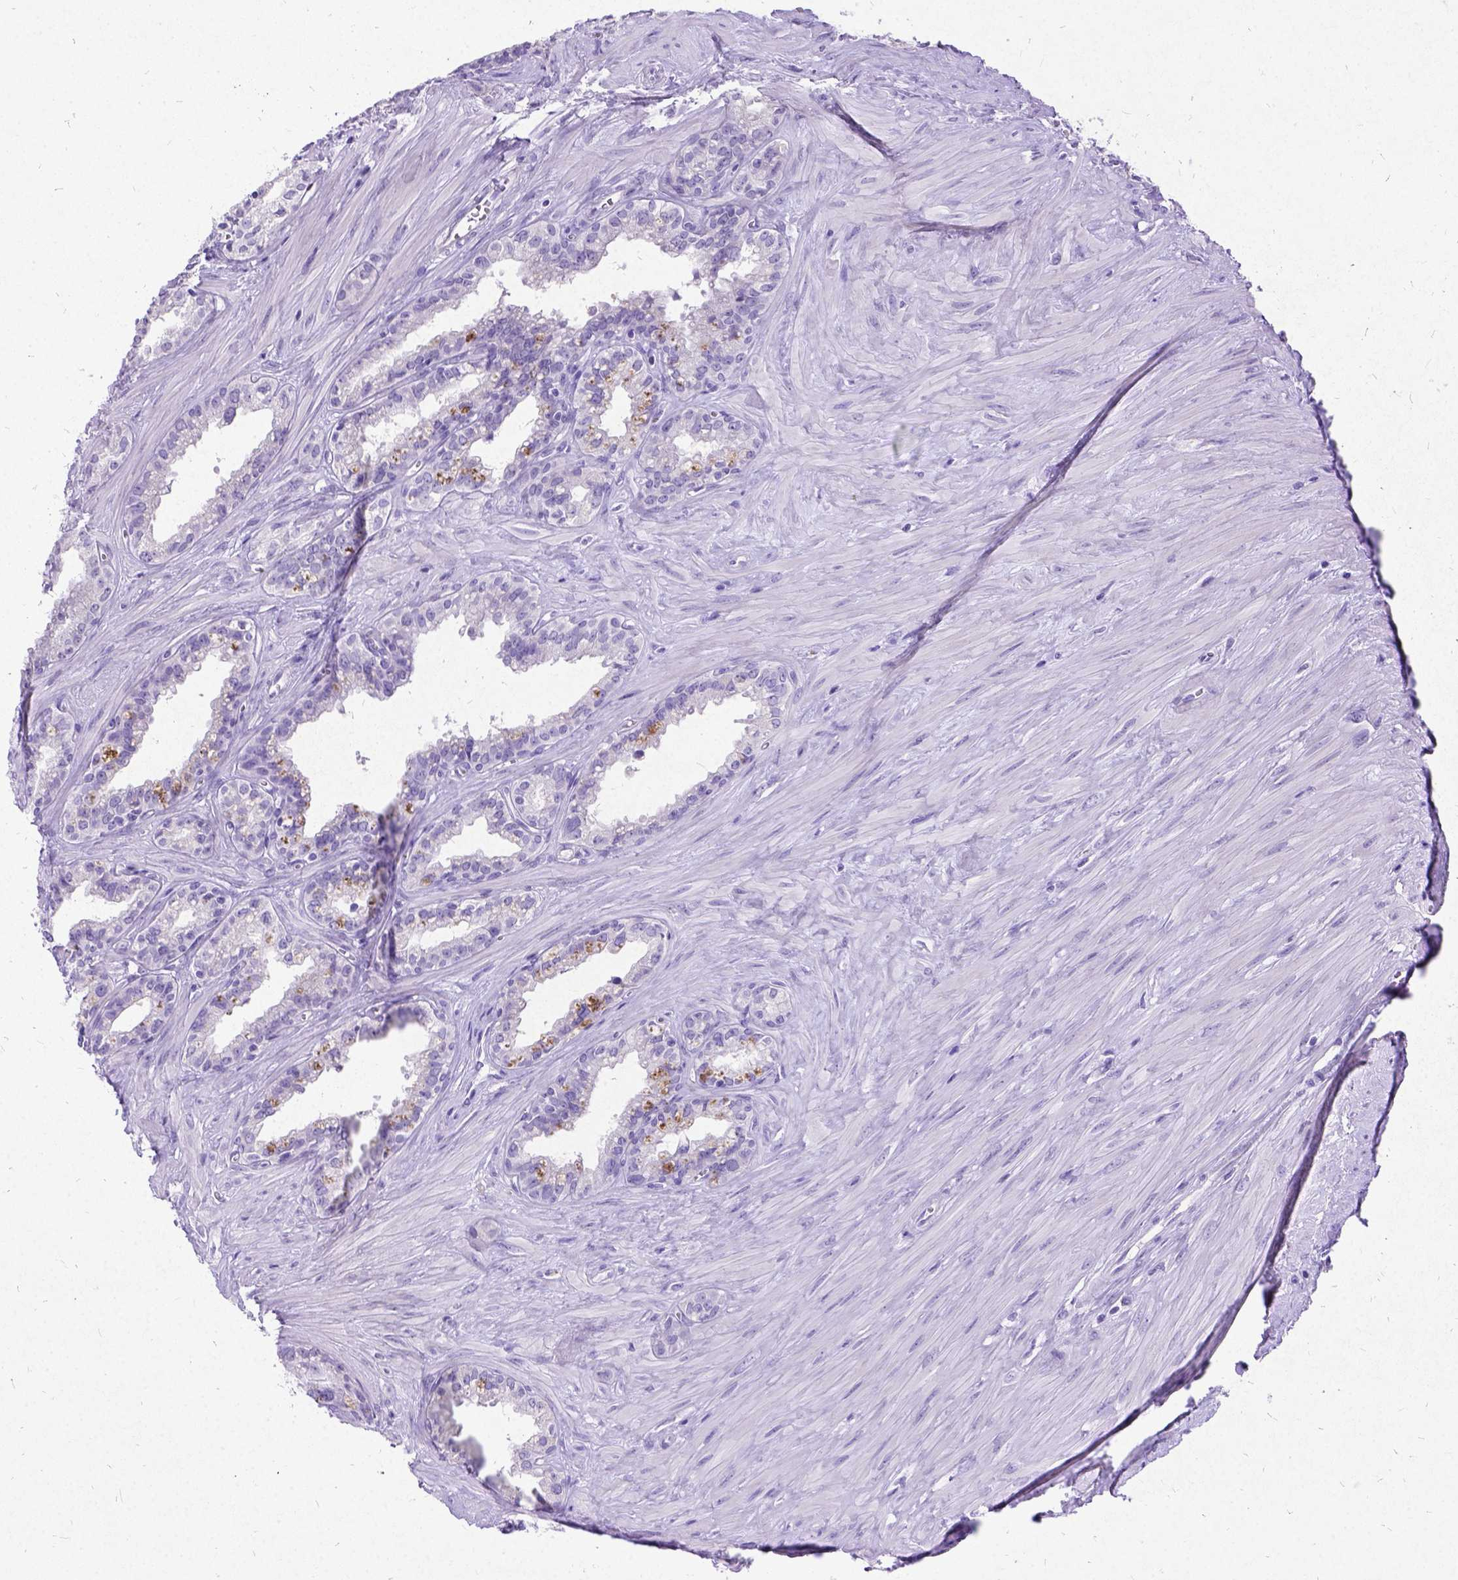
{"staining": {"intensity": "negative", "quantity": "none", "location": "none"}, "tissue": "seminal vesicle", "cell_type": "Glandular cells", "image_type": "normal", "snomed": [{"axis": "morphology", "description": "Normal tissue, NOS"}, {"axis": "morphology", "description": "Urothelial carcinoma, NOS"}, {"axis": "topography", "description": "Urinary bladder"}, {"axis": "topography", "description": "Seminal veicle"}], "caption": "IHC micrograph of benign seminal vesicle: human seminal vesicle stained with DAB exhibits no significant protein expression in glandular cells.", "gene": "NEUROD4", "patient": {"sex": "male", "age": 76}}